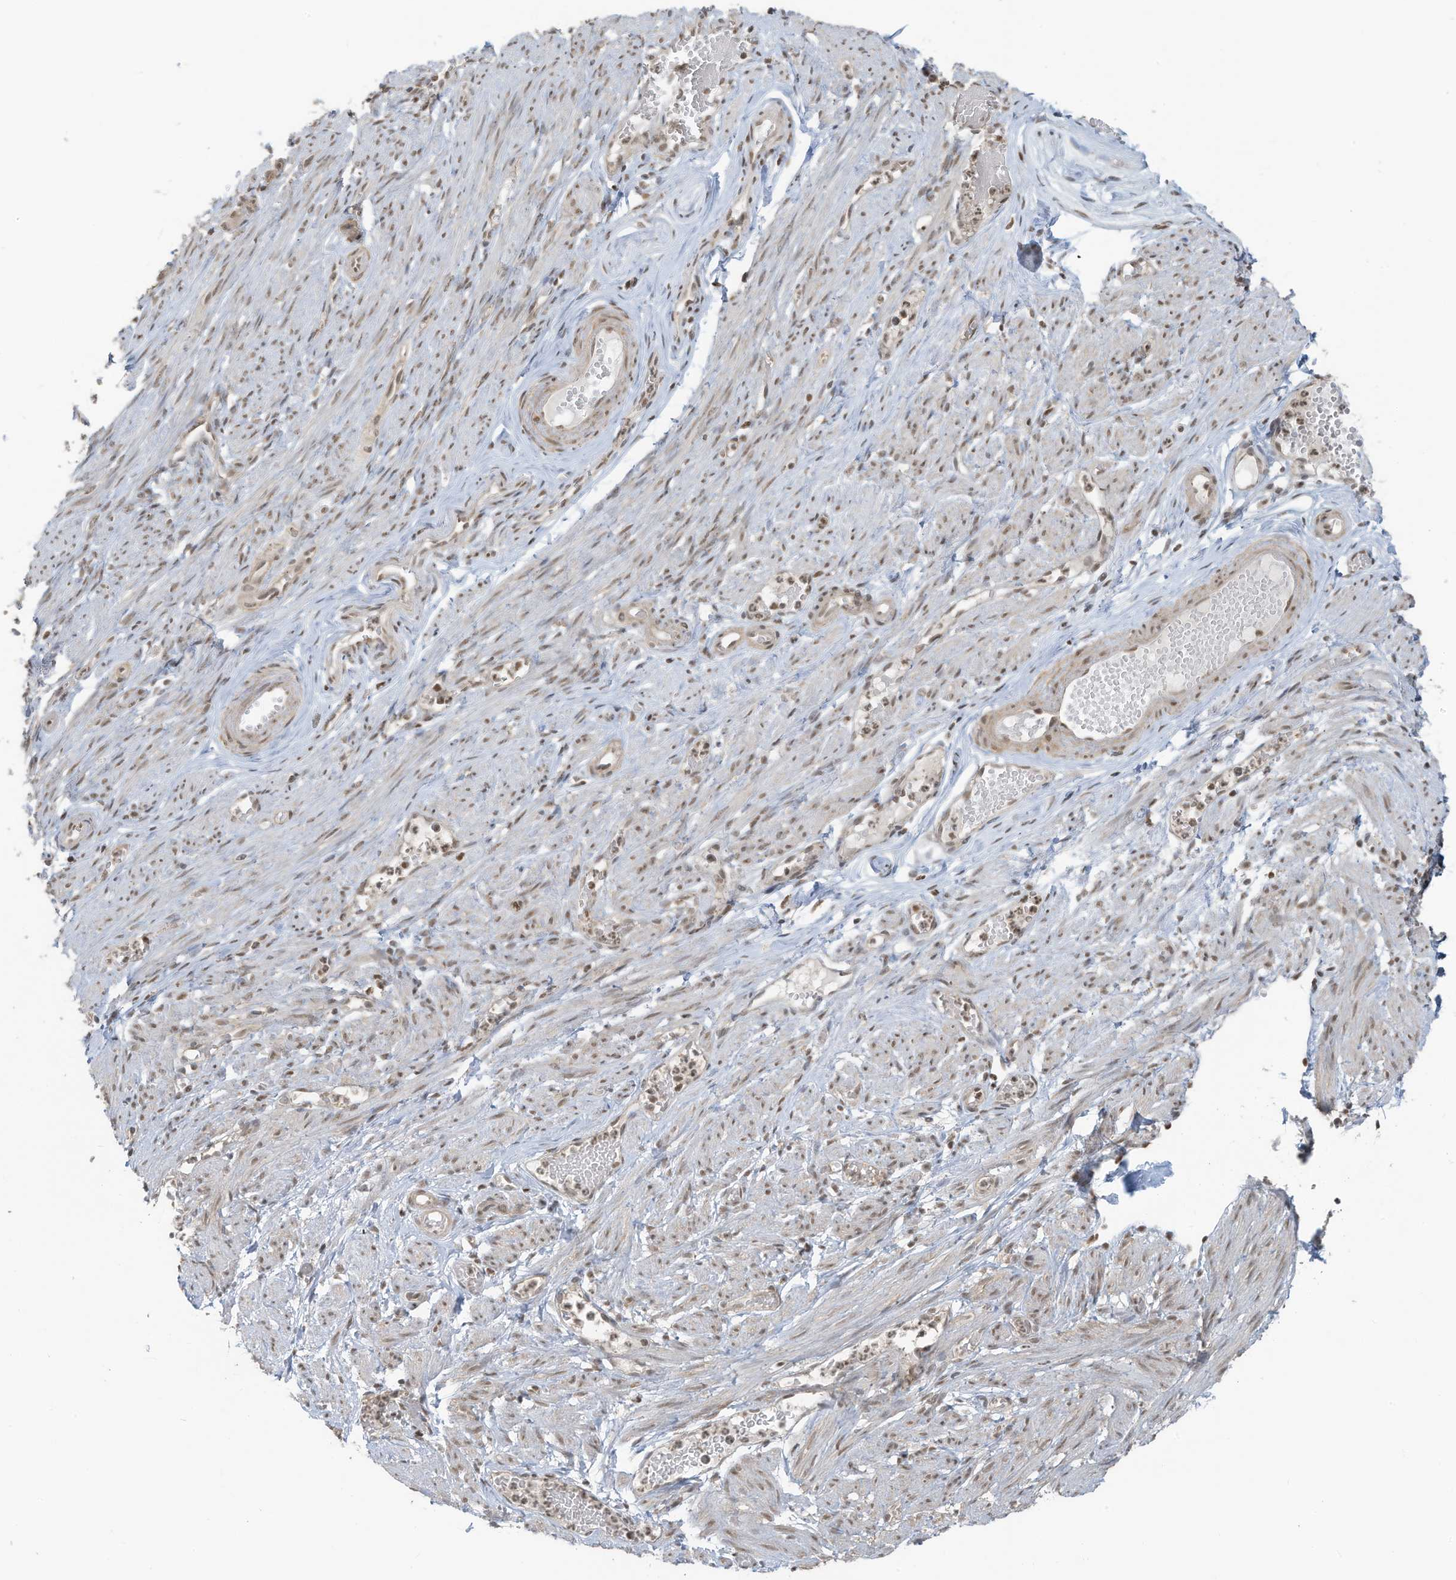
{"staining": {"intensity": "moderate", "quantity": ">75%", "location": "nuclear"}, "tissue": "adipose tissue", "cell_type": "Adipocytes", "image_type": "normal", "snomed": [{"axis": "morphology", "description": "Normal tissue, NOS"}, {"axis": "topography", "description": "Smooth muscle"}, {"axis": "topography", "description": "Peripheral nerve tissue"}], "caption": "Protein expression analysis of normal adipose tissue exhibits moderate nuclear positivity in approximately >75% of adipocytes. Using DAB (brown) and hematoxylin (blue) stains, captured at high magnification using brightfield microscopy.", "gene": "DBR1", "patient": {"sex": "female", "age": 39}}